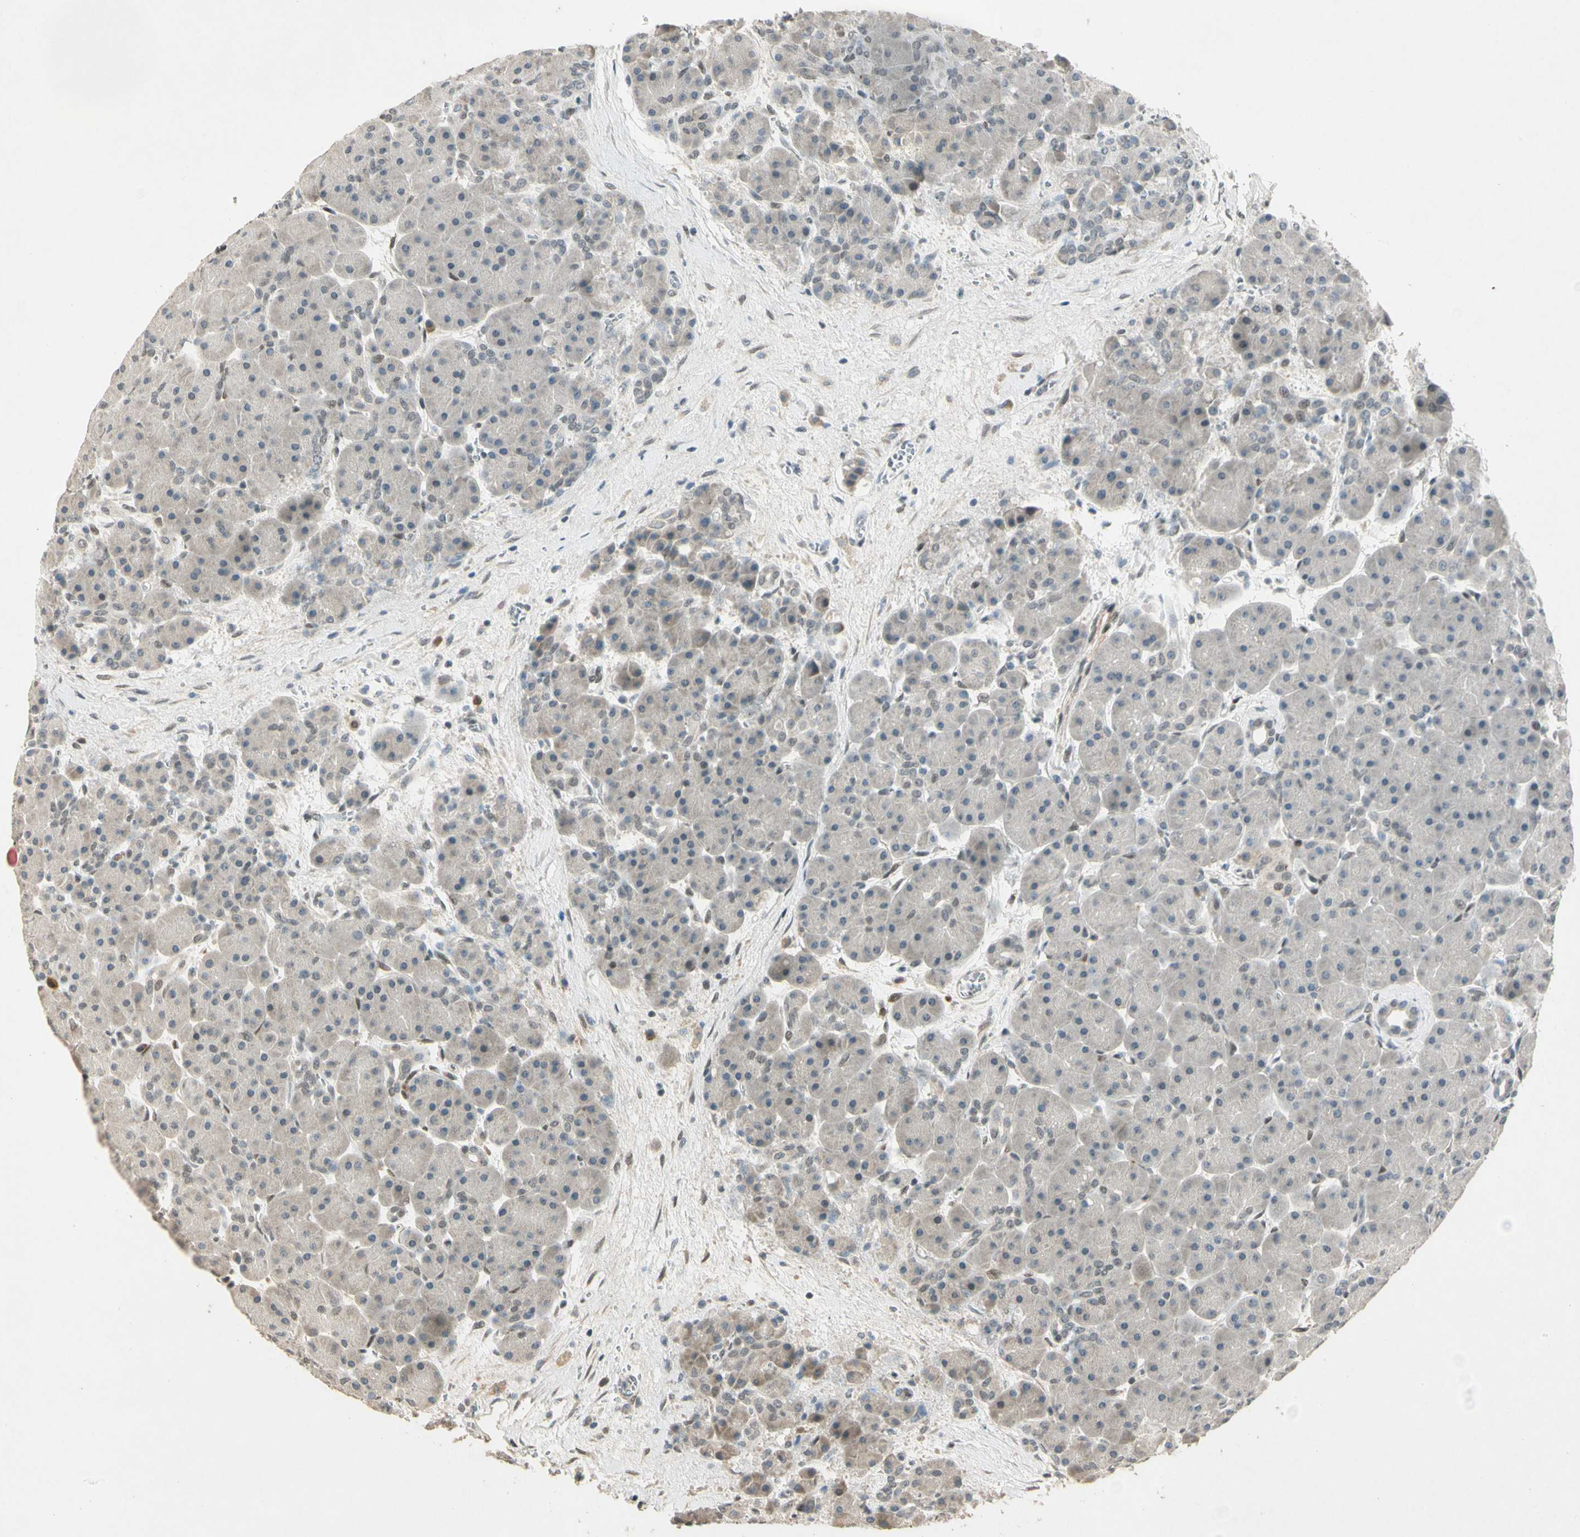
{"staining": {"intensity": "negative", "quantity": "none", "location": "none"}, "tissue": "pancreas", "cell_type": "Exocrine glandular cells", "image_type": "normal", "snomed": [{"axis": "morphology", "description": "Normal tissue, NOS"}, {"axis": "topography", "description": "Pancreas"}], "caption": "Immunohistochemistry of benign human pancreas demonstrates no expression in exocrine glandular cells. (Stains: DAB (3,3'-diaminobenzidine) immunohistochemistry (IHC) with hematoxylin counter stain, Microscopy: brightfield microscopy at high magnification).", "gene": "ZBTB4", "patient": {"sex": "male", "age": 66}}